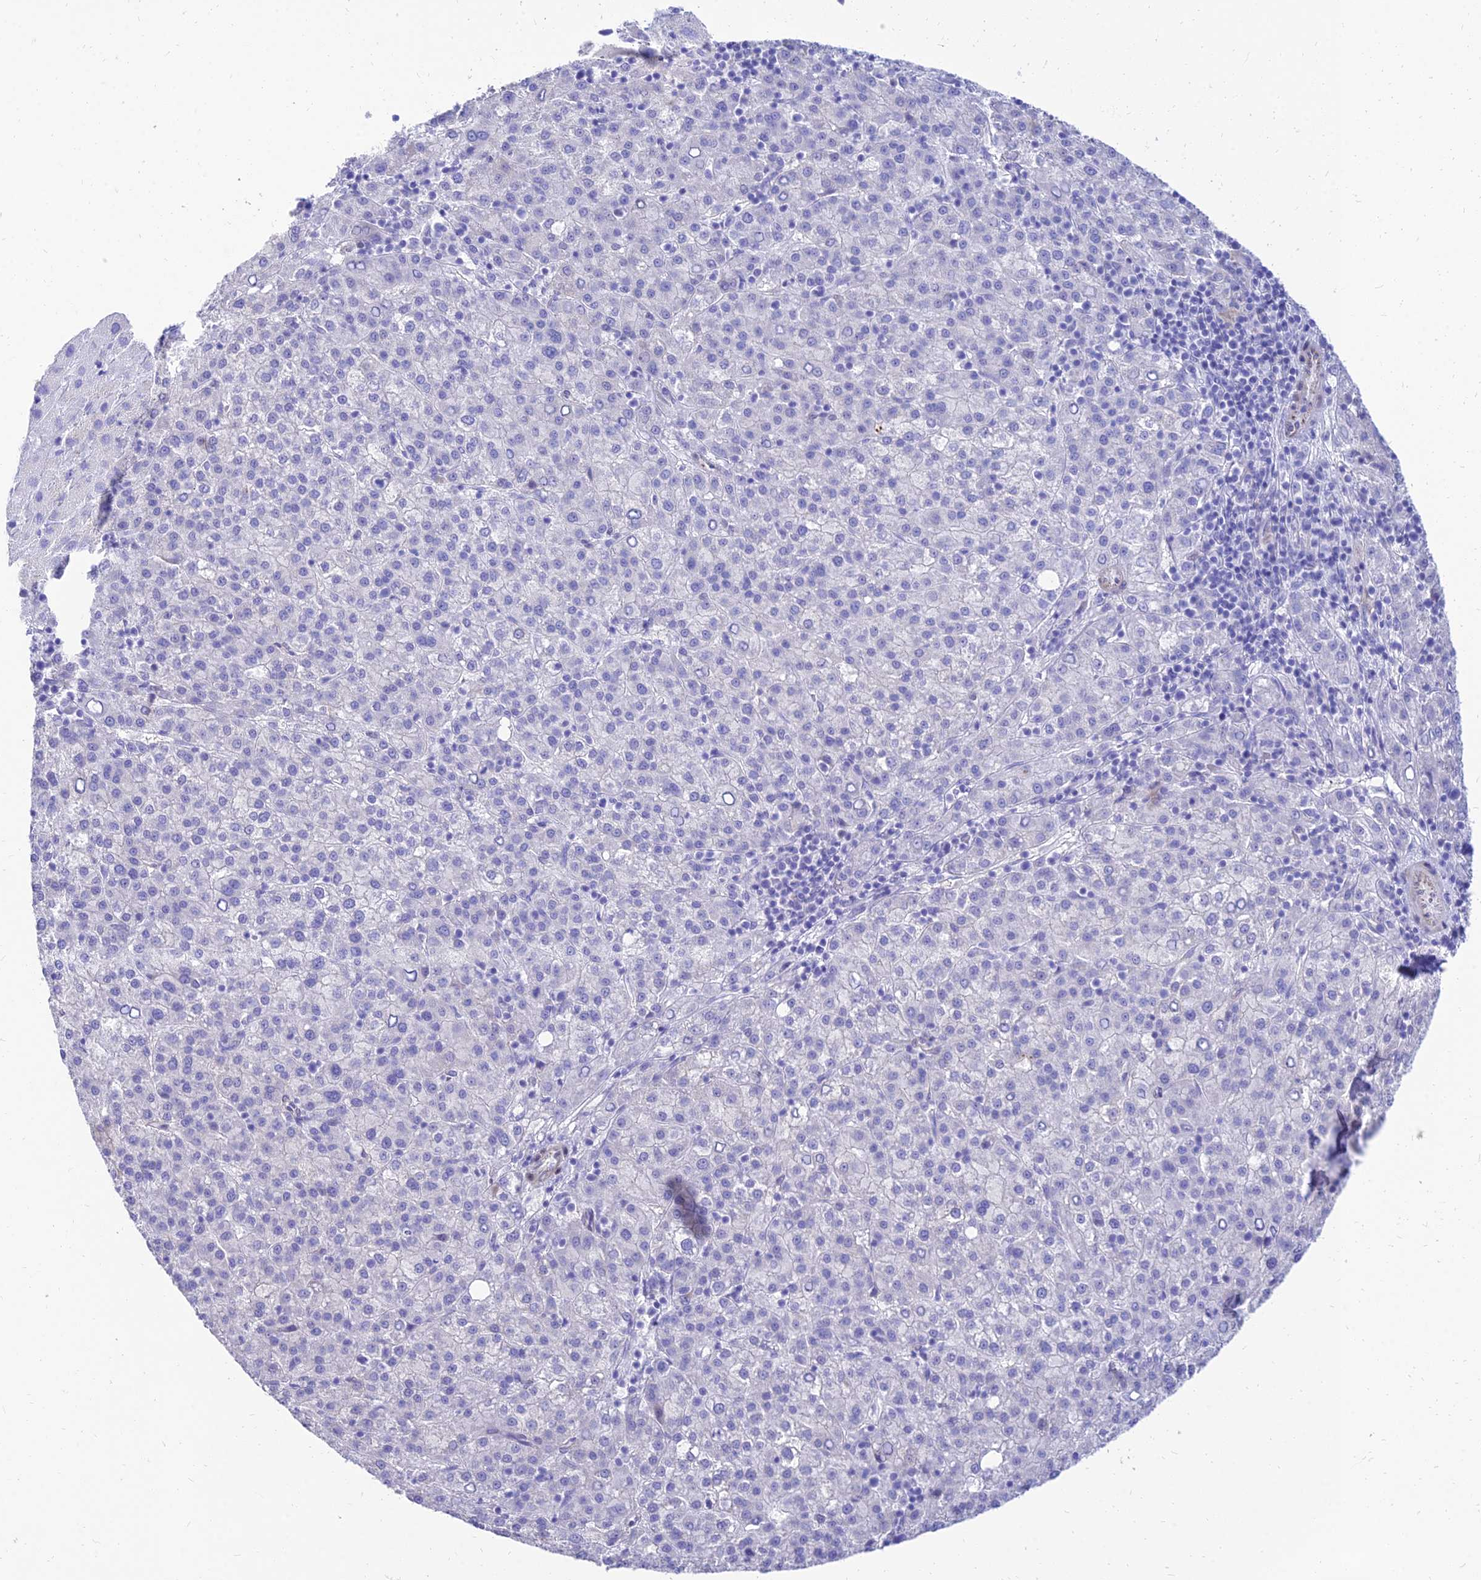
{"staining": {"intensity": "negative", "quantity": "none", "location": "none"}, "tissue": "liver cancer", "cell_type": "Tumor cells", "image_type": "cancer", "snomed": [{"axis": "morphology", "description": "Carcinoma, Hepatocellular, NOS"}, {"axis": "topography", "description": "Liver"}], "caption": "Immunohistochemistry (IHC) histopathology image of human liver cancer (hepatocellular carcinoma) stained for a protein (brown), which reveals no positivity in tumor cells.", "gene": "TAC3", "patient": {"sex": "female", "age": 58}}